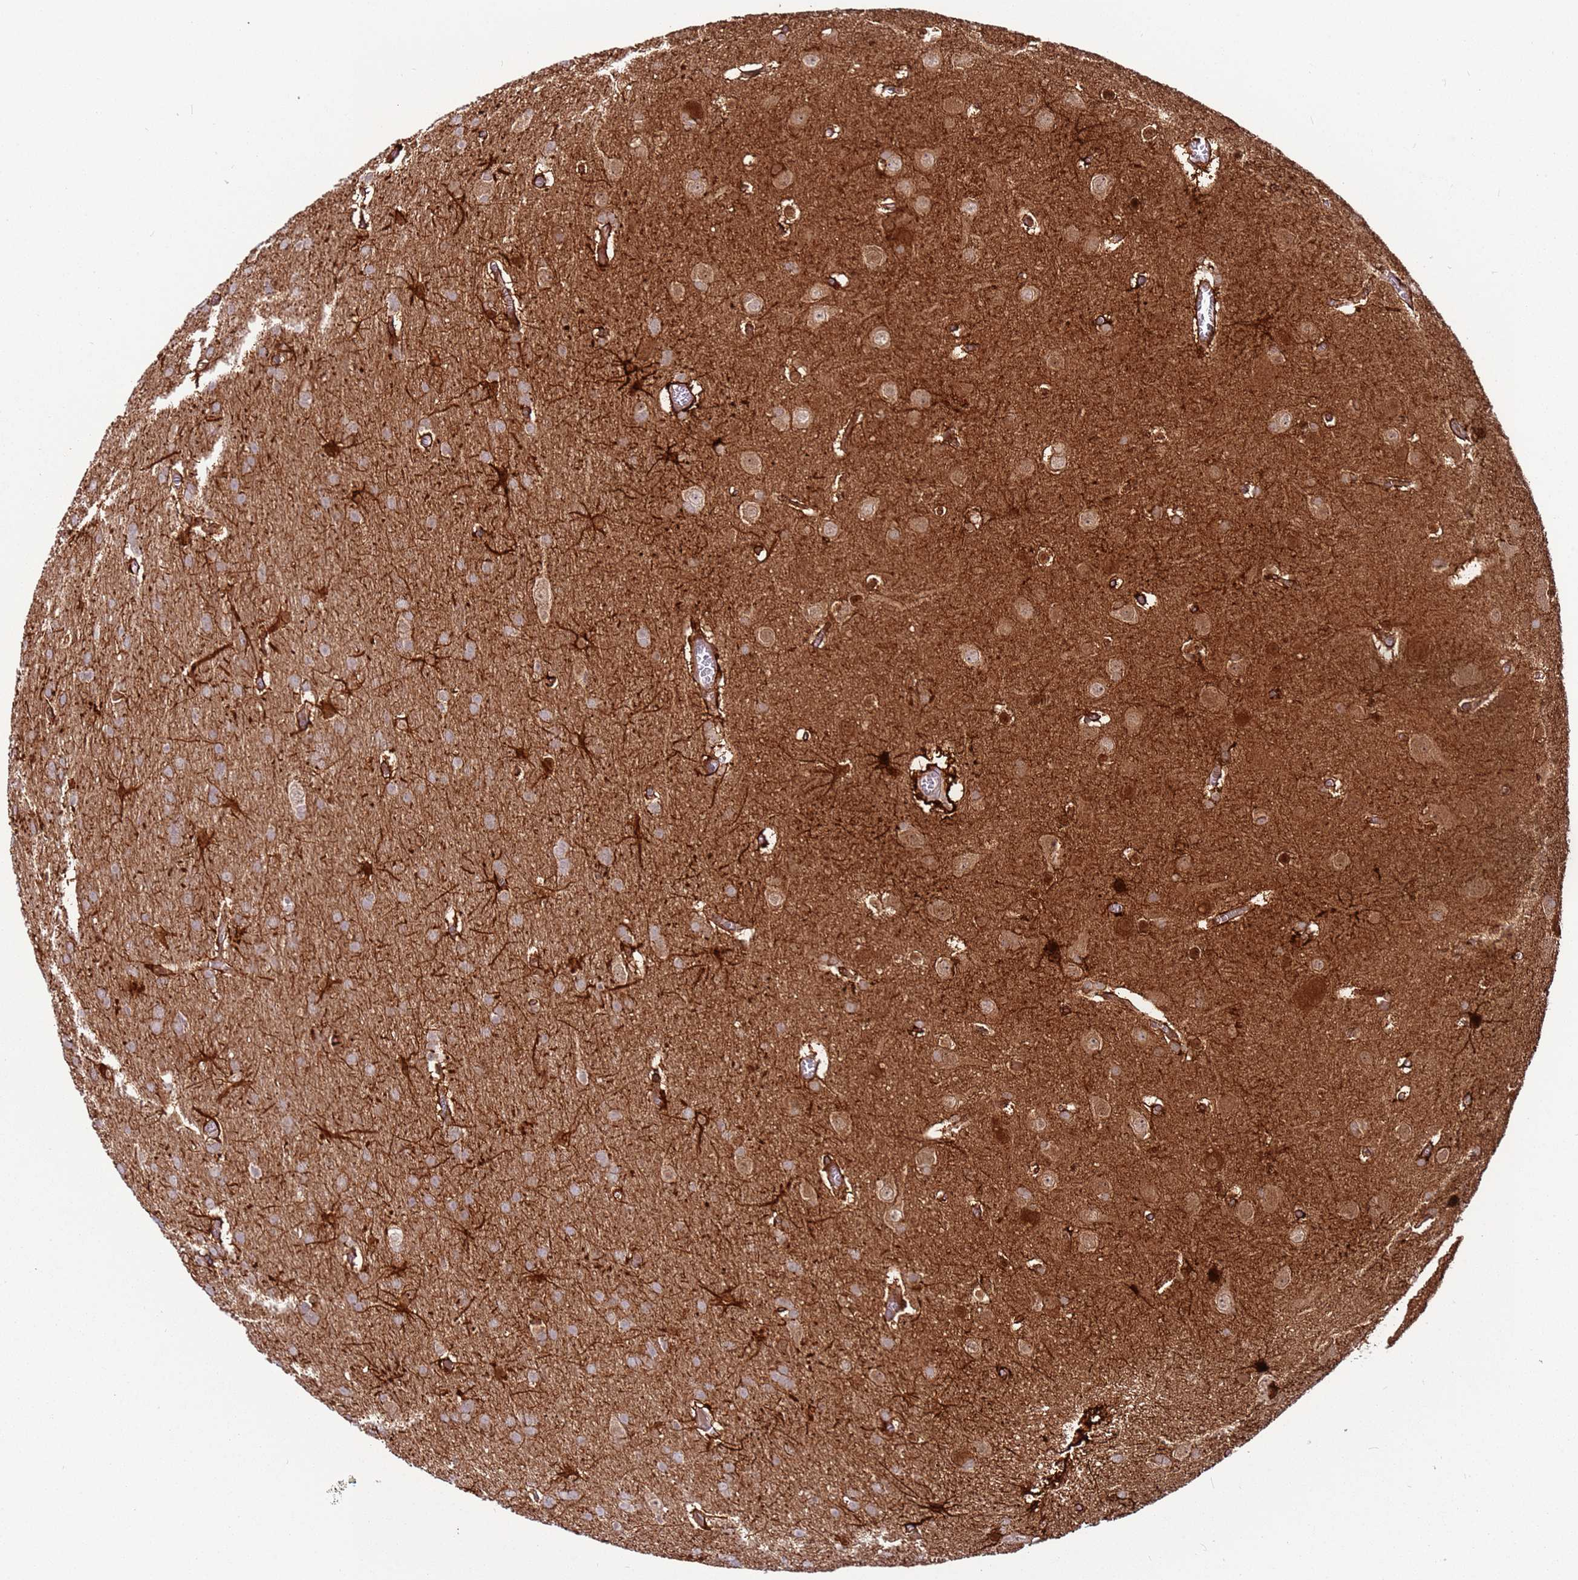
{"staining": {"intensity": "weak", "quantity": ">75%", "location": "cytoplasmic/membranous"}, "tissue": "glioma", "cell_type": "Tumor cells", "image_type": "cancer", "snomed": [{"axis": "morphology", "description": "Glioma, malignant, Low grade"}, {"axis": "topography", "description": "Brain"}], "caption": "An image showing weak cytoplasmic/membranous positivity in about >75% of tumor cells in low-grade glioma (malignant), as visualized by brown immunohistochemical staining.", "gene": "MTG2", "patient": {"sex": "female", "age": 32}}